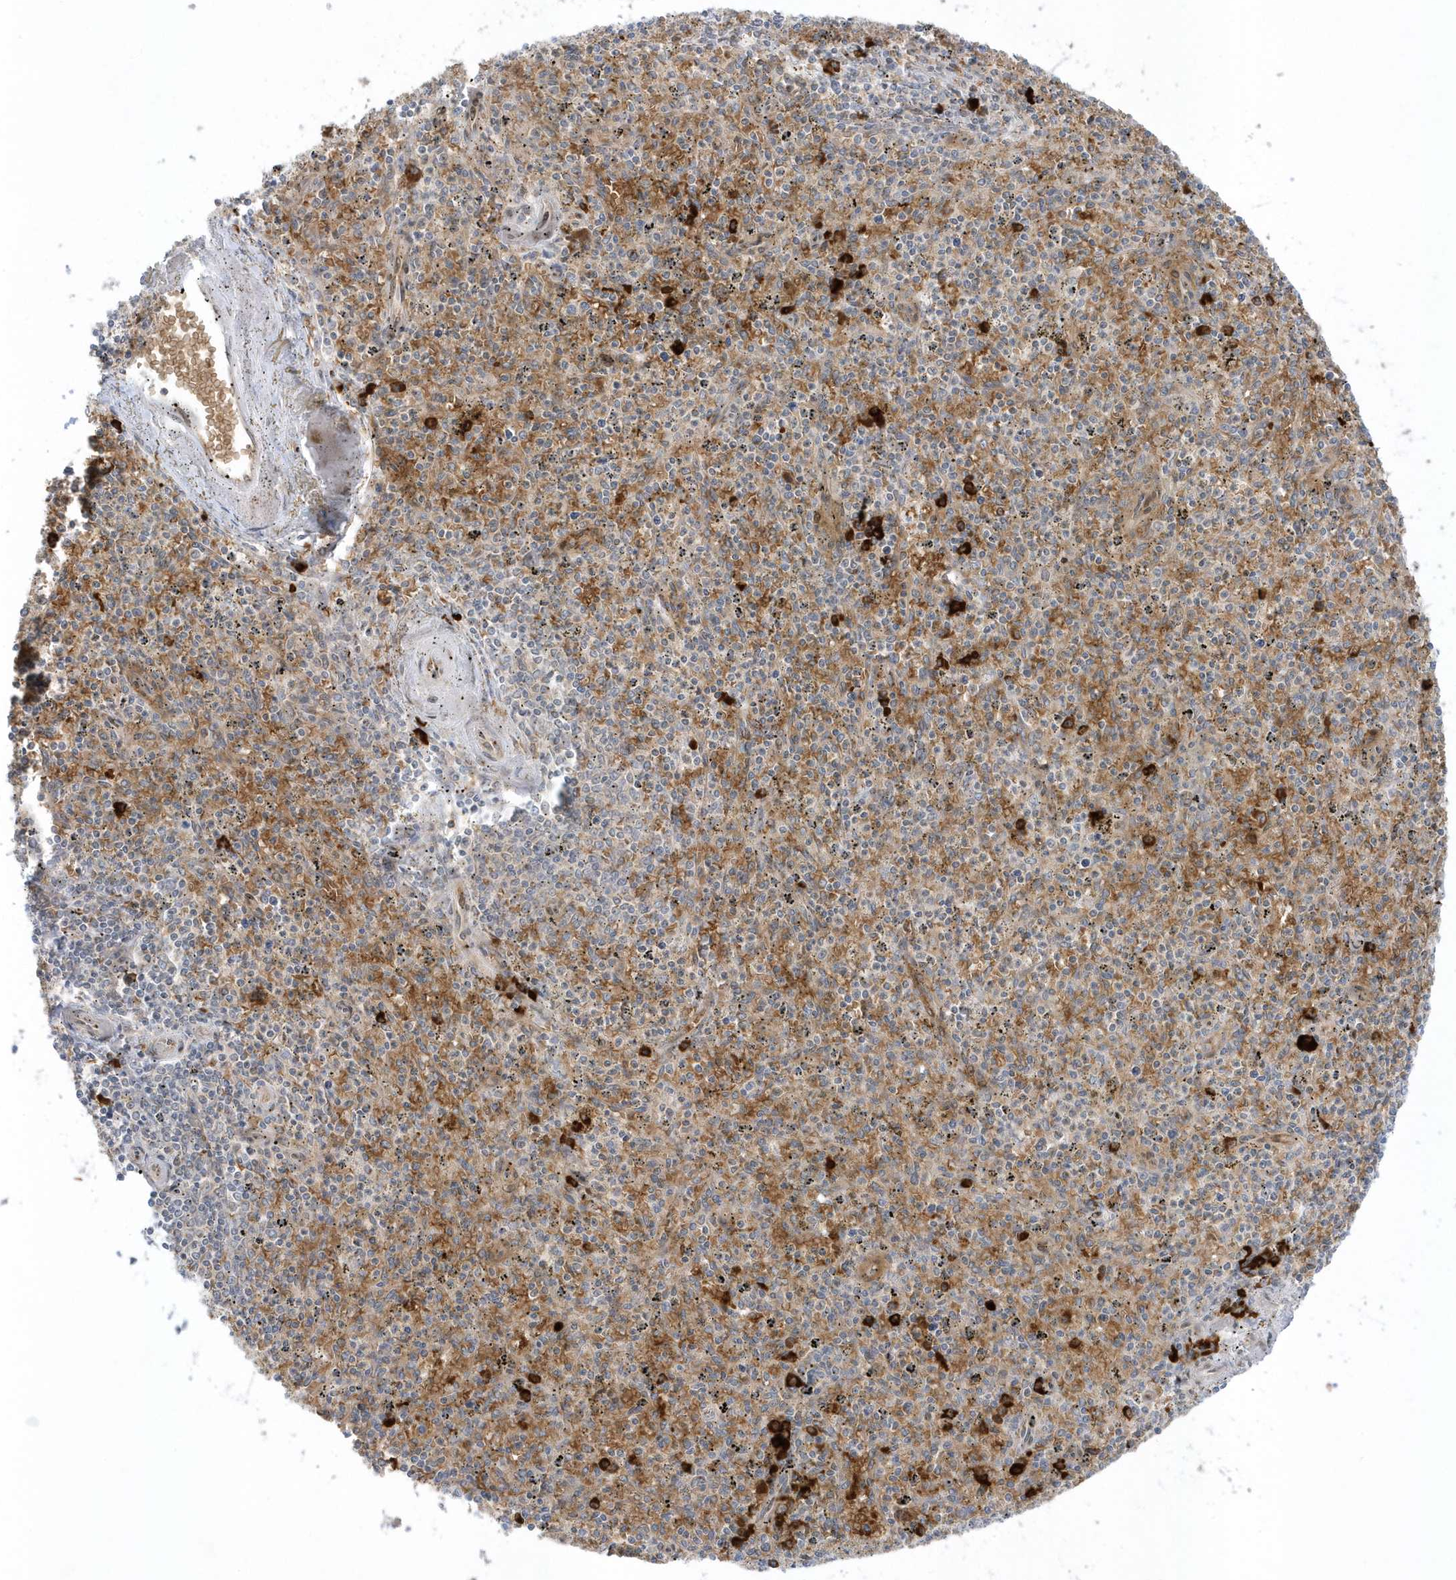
{"staining": {"intensity": "strong", "quantity": "<25%", "location": "cytoplasmic/membranous"}, "tissue": "spleen", "cell_type": "Cells in red pulp", "image_type": "normal", "snomed": [{"axis": "morphology", "description": "Normal tissue, NOS"}, {"axis": "topography", "description": "Spleen"}], "caption": "Immunohistochemistry (IHC) histopathology image of benign human spleen stained for a protein (brown), which shows medium levels of strong cytoplasmic/membranous expression in approximately <25% of cells in red pulp.", "gene": "RPP40", "patient": {"sex": "male", "age": 72}}